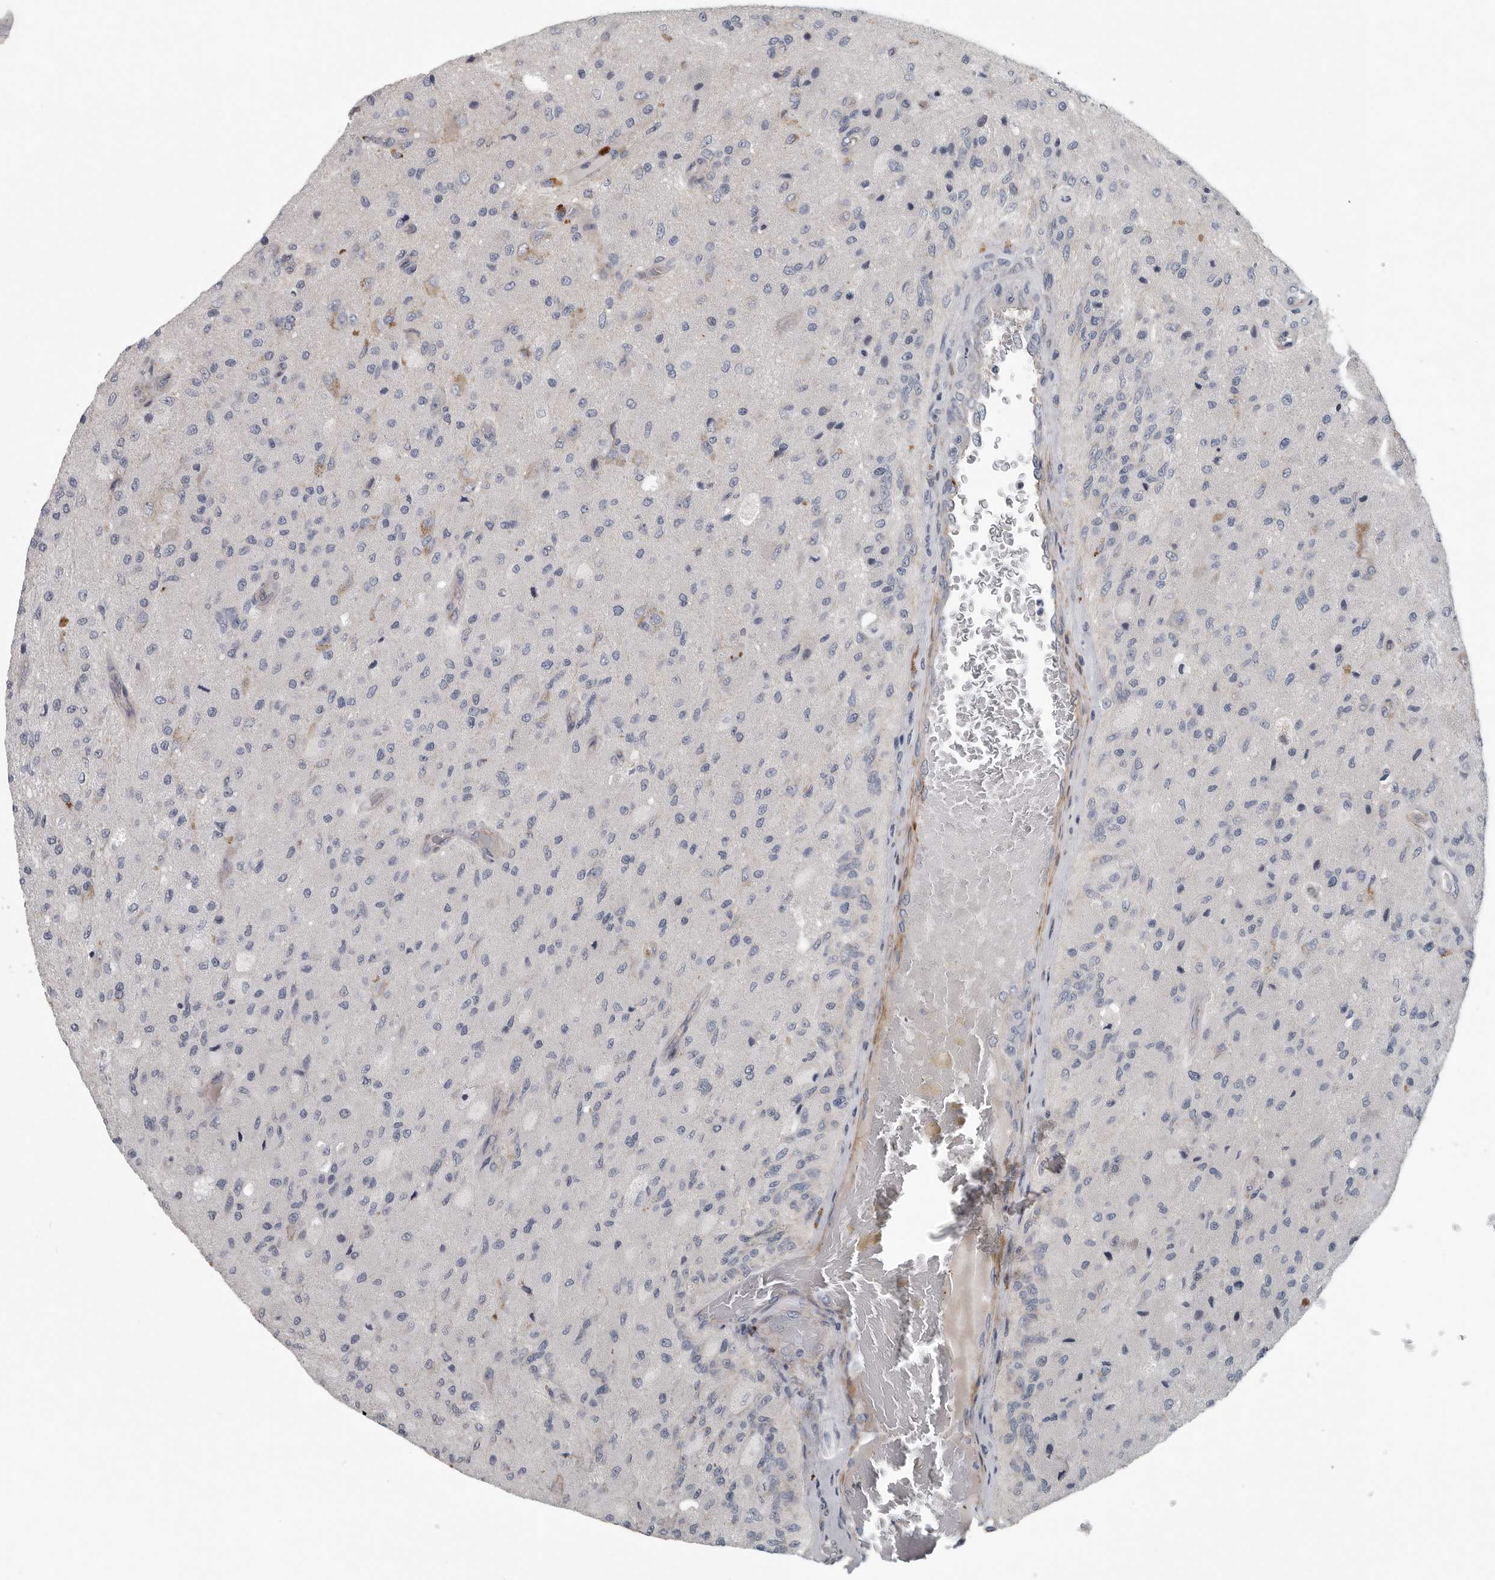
{"staining": {"intensity": "negative", "quantity": "none", "location": "none"}, "tissue": "glioma", "cell_type": "Tumor cells", "image_type": "cancer", "snomed": [{"axis": "morphology", "description": "Normal tissue, NOS"}, {"axis": "morphology", "description": "Glioma, malignant, High grade"}, {"axis": "topography", "description": "Cerebral cortex"}], "caption": "The immunohistochemistry photomicrograph has no significant staining in tumor cells of malignant high-grade glioma tissue. (DAB (3,3'-diaminobenzidine) IHC visualized using brightfield microscopy, high magnification).", "gene": "DPY19L4", "patient": {"sex": "male", "age": 77}}